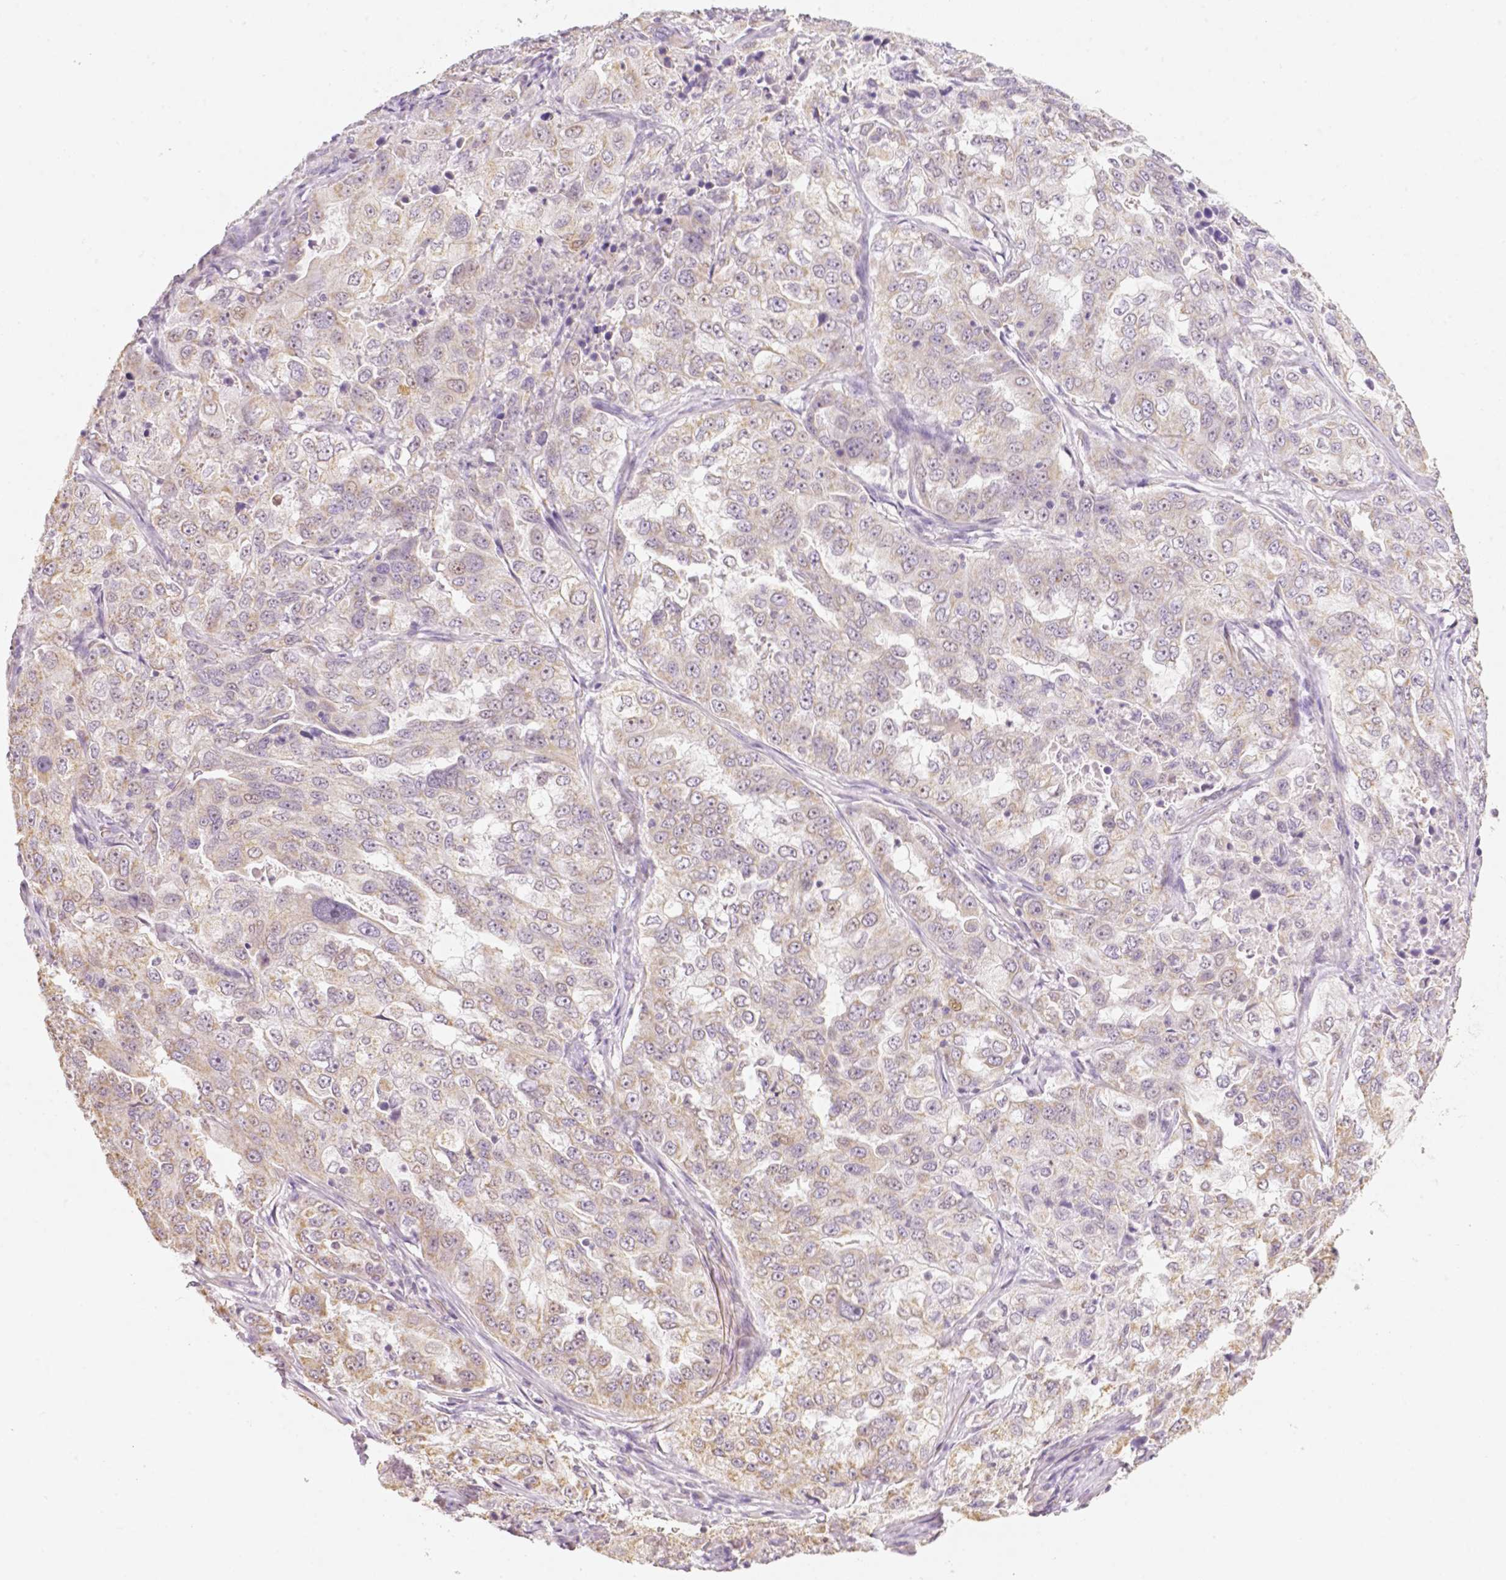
{"staining": {"intensity": "weak", "quantity": ">75%", "location": "cytoplasmic/membranous"}, "tissue": "lung cancer", "cell_type": "Tumor cells", "image_type": "cancer", "snomed": [{"axis": "morphology", "description": "Adenocarcinoma, NOS"}, {"axis": "topography", "description": "Lung"}], "caption": "This micrograph displays adenocarcinoma (lung) stained with immunohistochemistry to label a protein in brown. The cytoplasmic/membranous of tumor cells show weak positivity for the protein. Nuclei are counter-stained blue.", "gene": "NVL", "patient": {"sex": "female", "age": 61}}